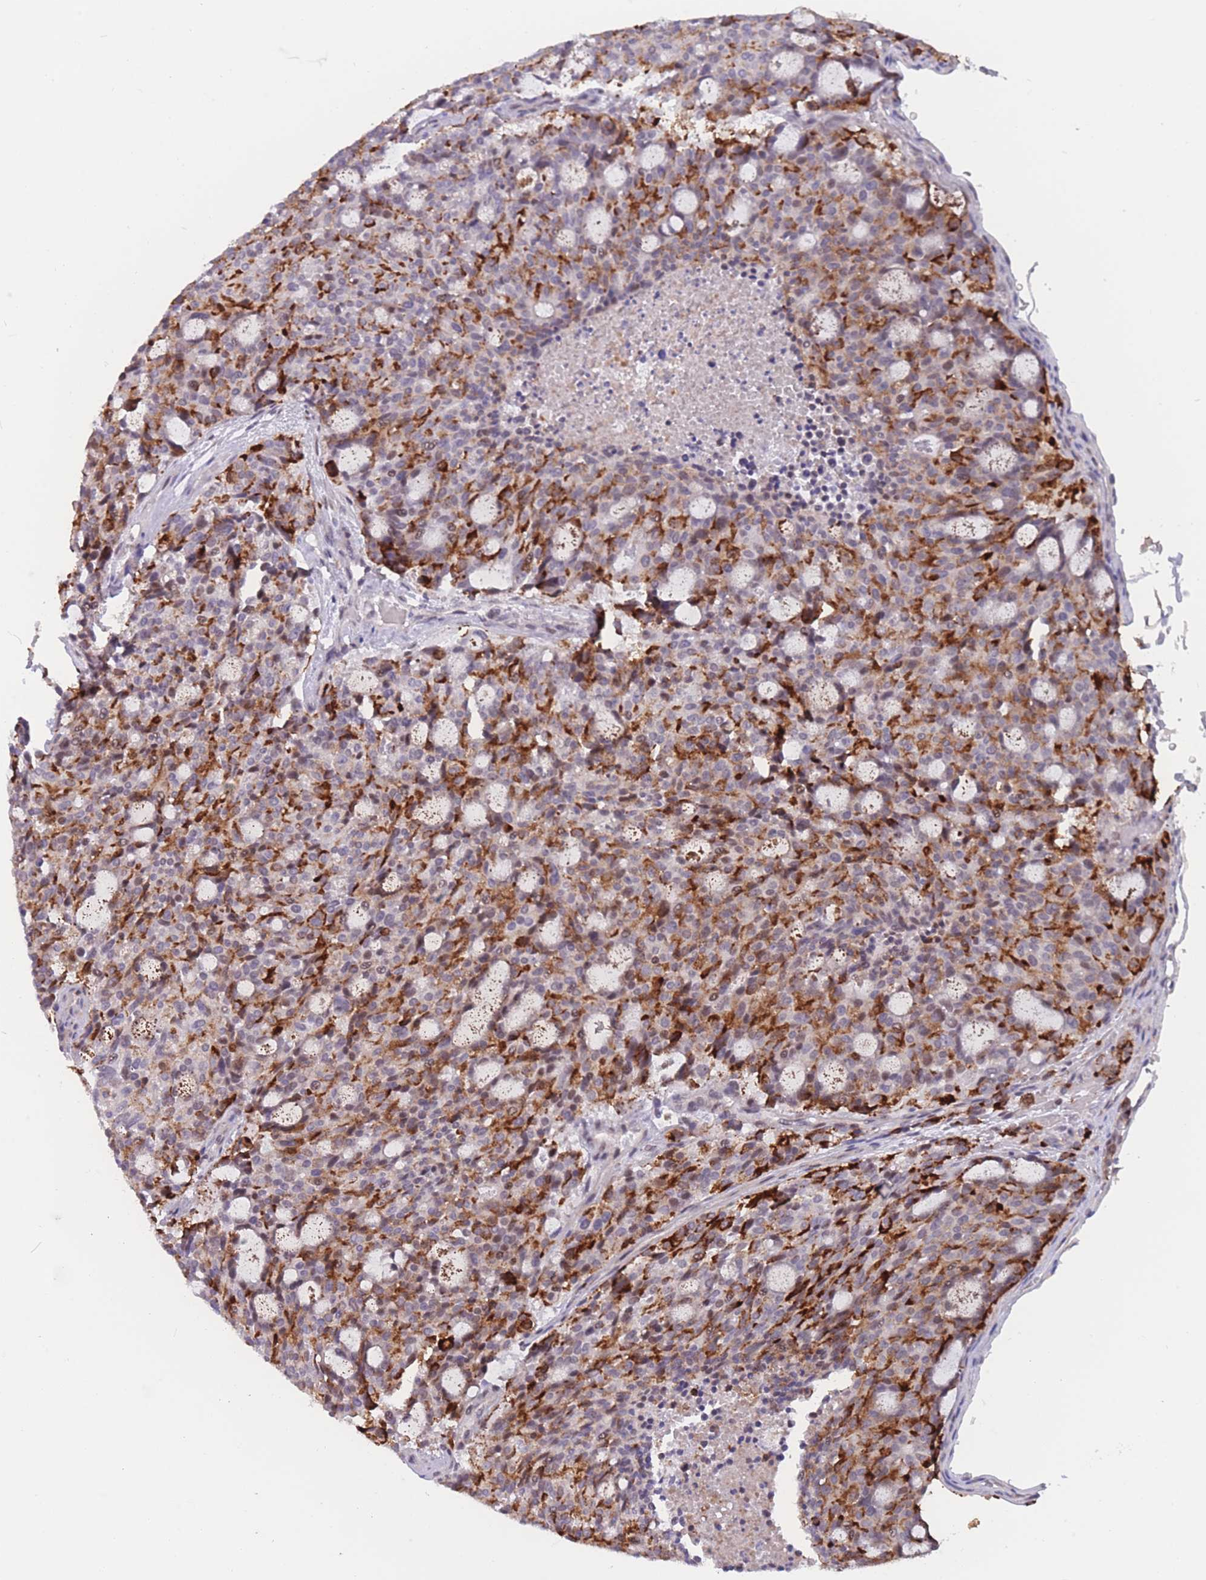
{"staining": {"intensity": "moderate", "quantity": "<25%", "location": "cytoplasmic/membranous"}, "tissue": "carcinoid", "cell_type": "Tumor cells", "image_type": "cancer", "snomed": [{"axis": "morphology", "description": "Carcinoid, malignant, NOS"}, {"axis": "topography", "description": "Pancreas"}], "caption": "Carcinoid (malignant) stained for a protein (brown) shows moderate cytoplasmic/membranous positive staining in about <25% of tumor cells.", "gene": "BCL9L", "patient": {"sex": "female", "age": 54}}